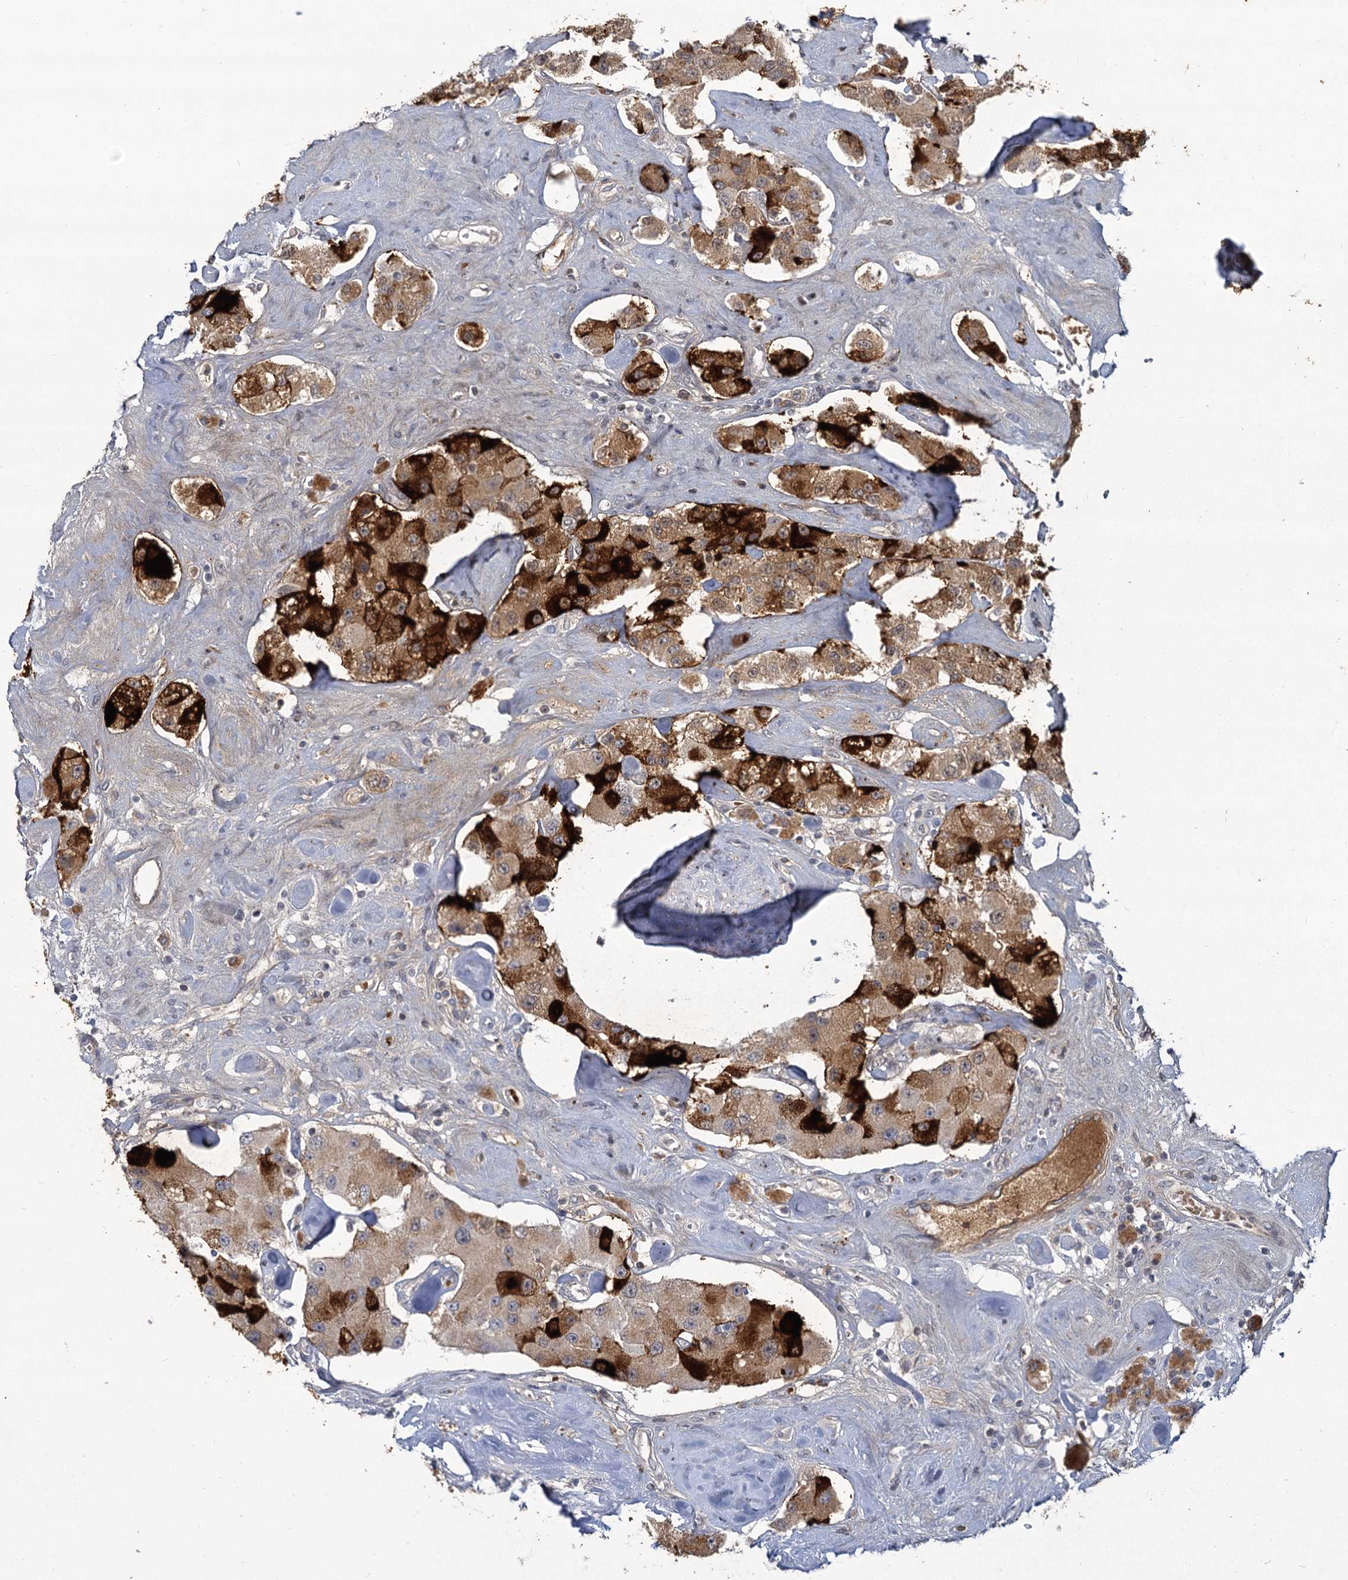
{"staining": {"intensity": "strong", "quantity": ">75%", "location": "cytoplasmic/membranous"}, "tissue": "carcinoid", "cell_type": "Tumor cells", "image_type": "cancer", "snomed": [{"axis": "morphology", "description": "Carcinoid, malignant, NOS"}, {"axis": "topography", "description": "Pancreas"}], "caption": "Carcinoid (malignant) was stained to show a protein in brown. There is high levels of strong cytoplasmic/membranous staining in about >75% of tumor cells.", "gene": "CHGA", "patient": {"sex": "male", "age": 41}}